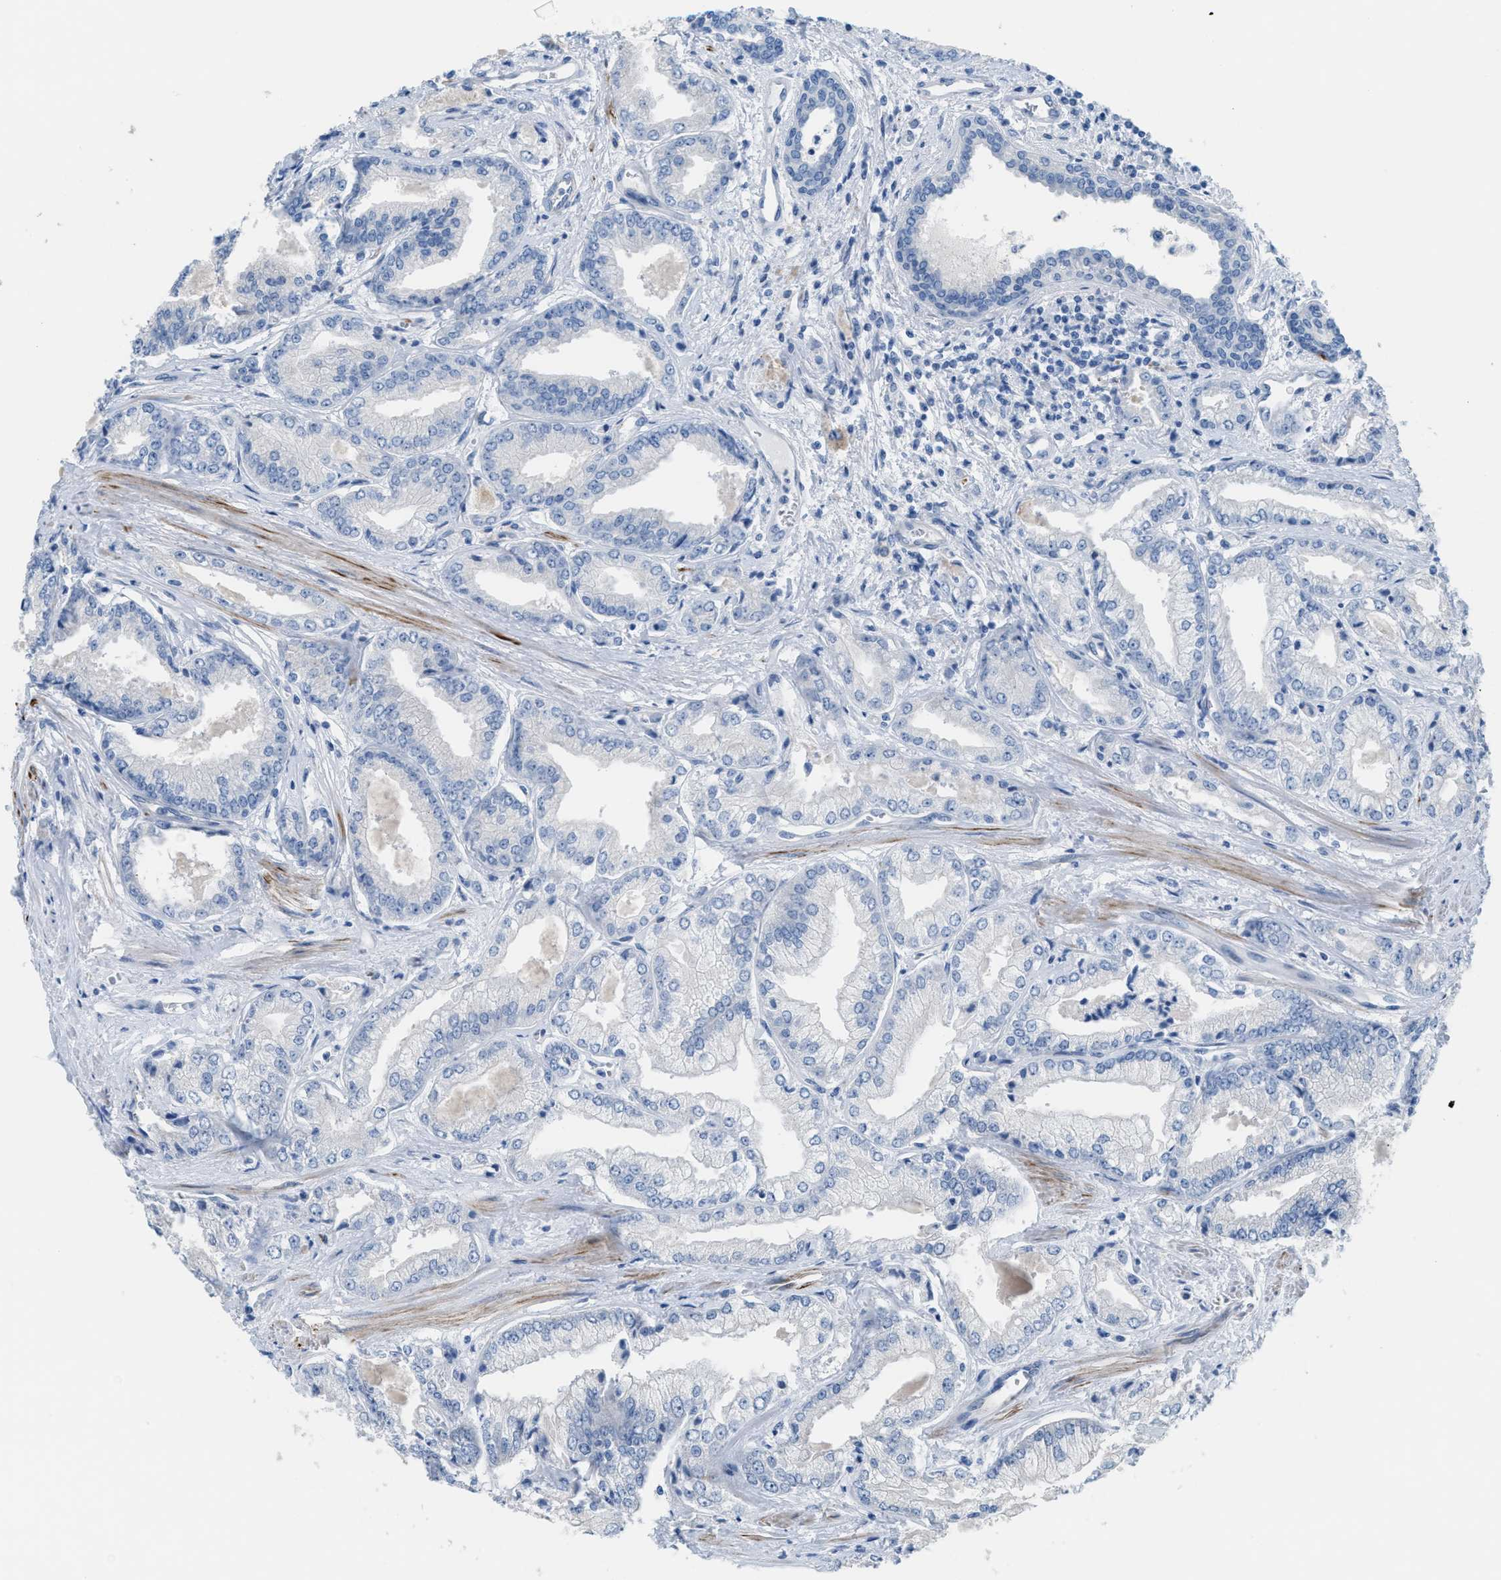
{"staining": {"intensity": "negative", "quantity": "none", "location": "none"}, "tissue": "prostate cancer", "cell_type": "Tumor cells", "image_type": "cancer", "snomed": [{"axis": "morphology", "description": "Adenocarcinoma, Low grade"}, {"axis": "topography", "description": "Prostate"}], "caption": "Immunohistochemistry image of neoplastic tissue: human adenocarcinoma (low-grade) (prostate) stained with DAB (3,3'-diaminobenzidine) reveals no significant protein staining in tumor cells.", "gene": "MPP3", "patient": {"sex": "male", "age": 52}}